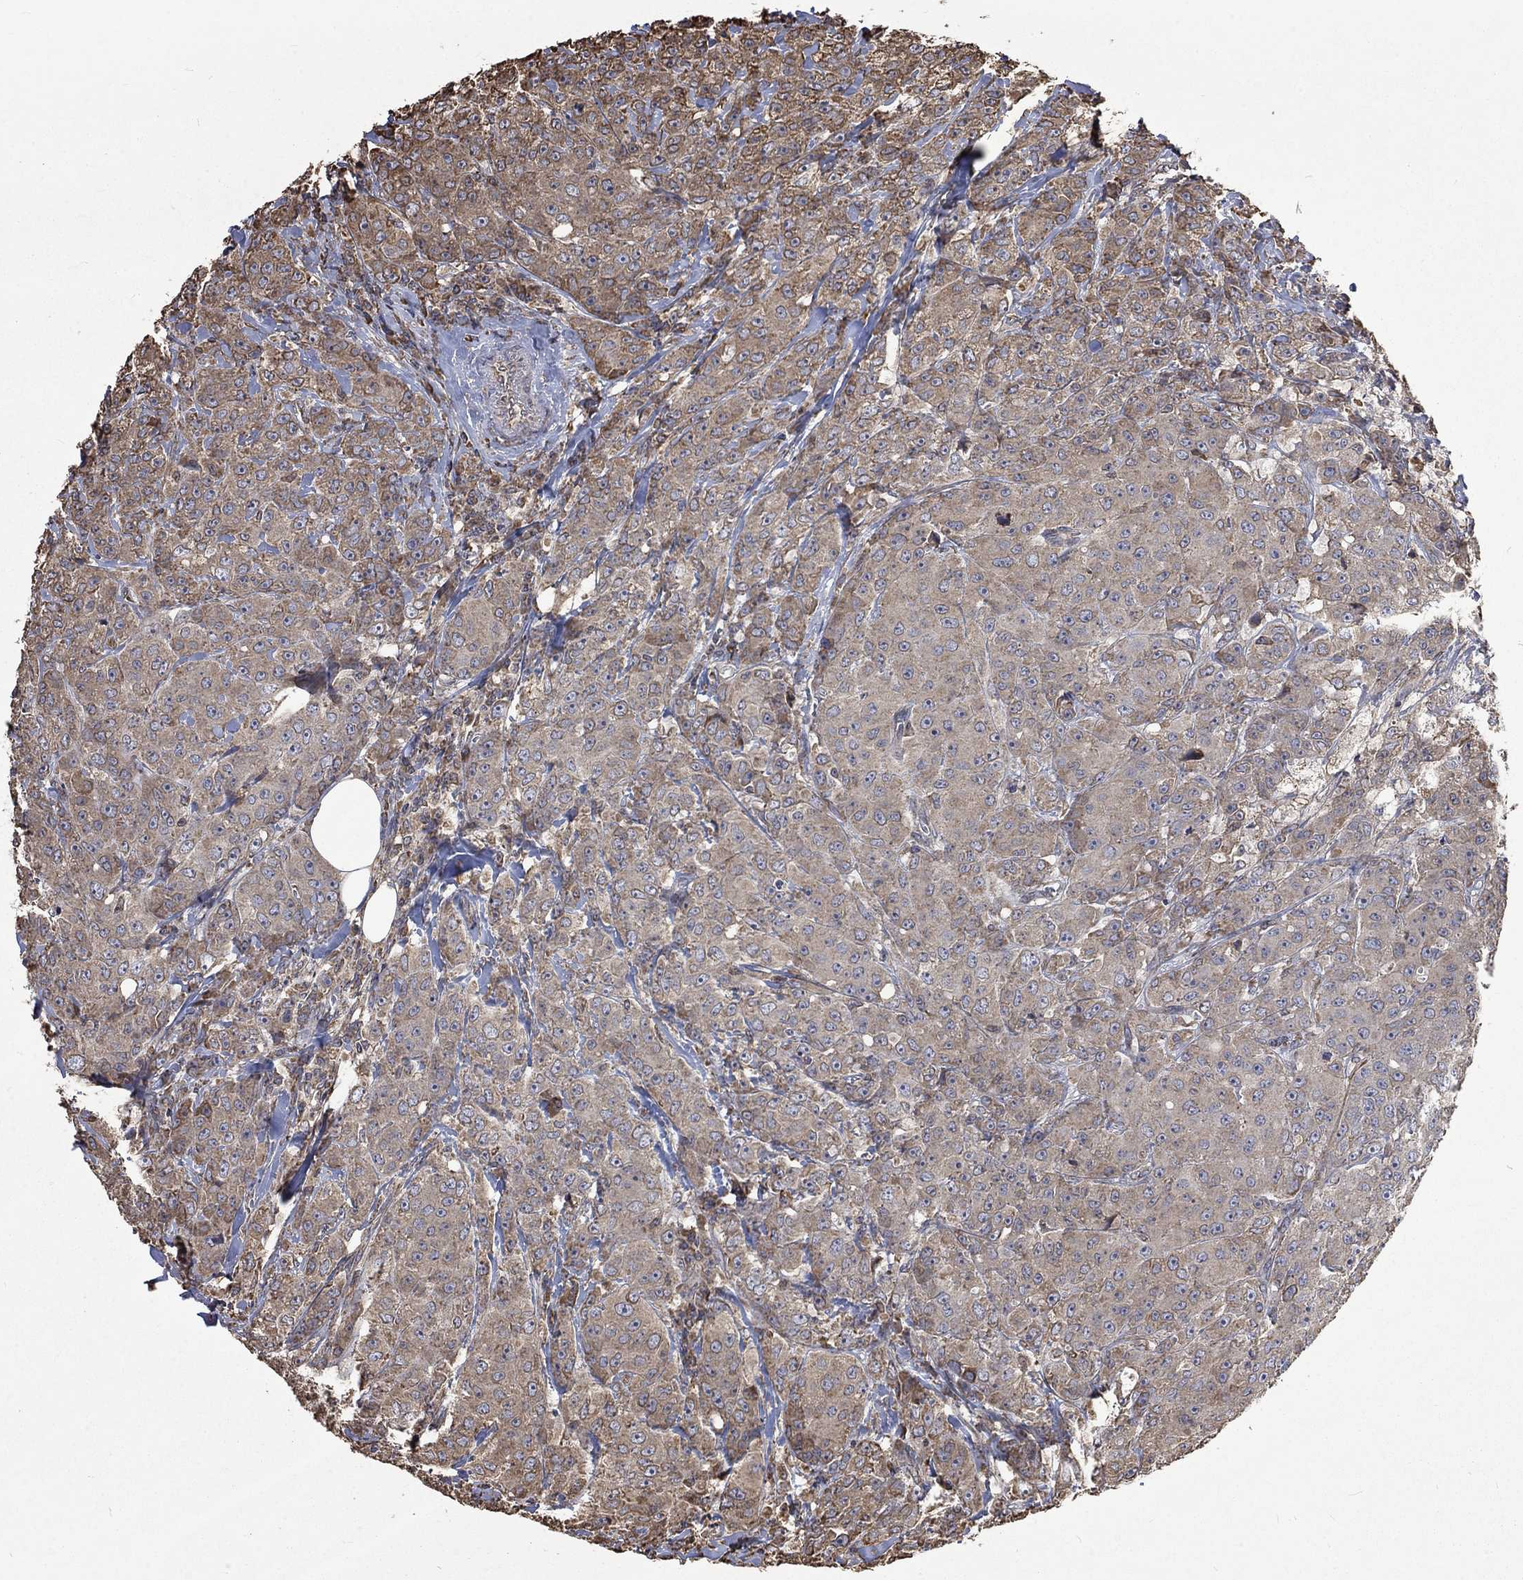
{"staining": {"intensity": "weak", "quantity": ">75%", "location": "cytoplasmic/membranous"}, "tissue": "breast cancer", "cell_type": "Tumor cells", "image_type": "cancer", "snomed": [{"axis": "morphology", "description": "Duct carcinoma"}, {"axis": "topography", "description": "Breast"}], "caption": "Brown immunohistochemical staining in breast cancer demonstrates weak cytoplasmic/membranous staining in approximately >75% of tumor cells.", "gene": "ESRRA", "patient": {"sex": "female", "age": 43}}